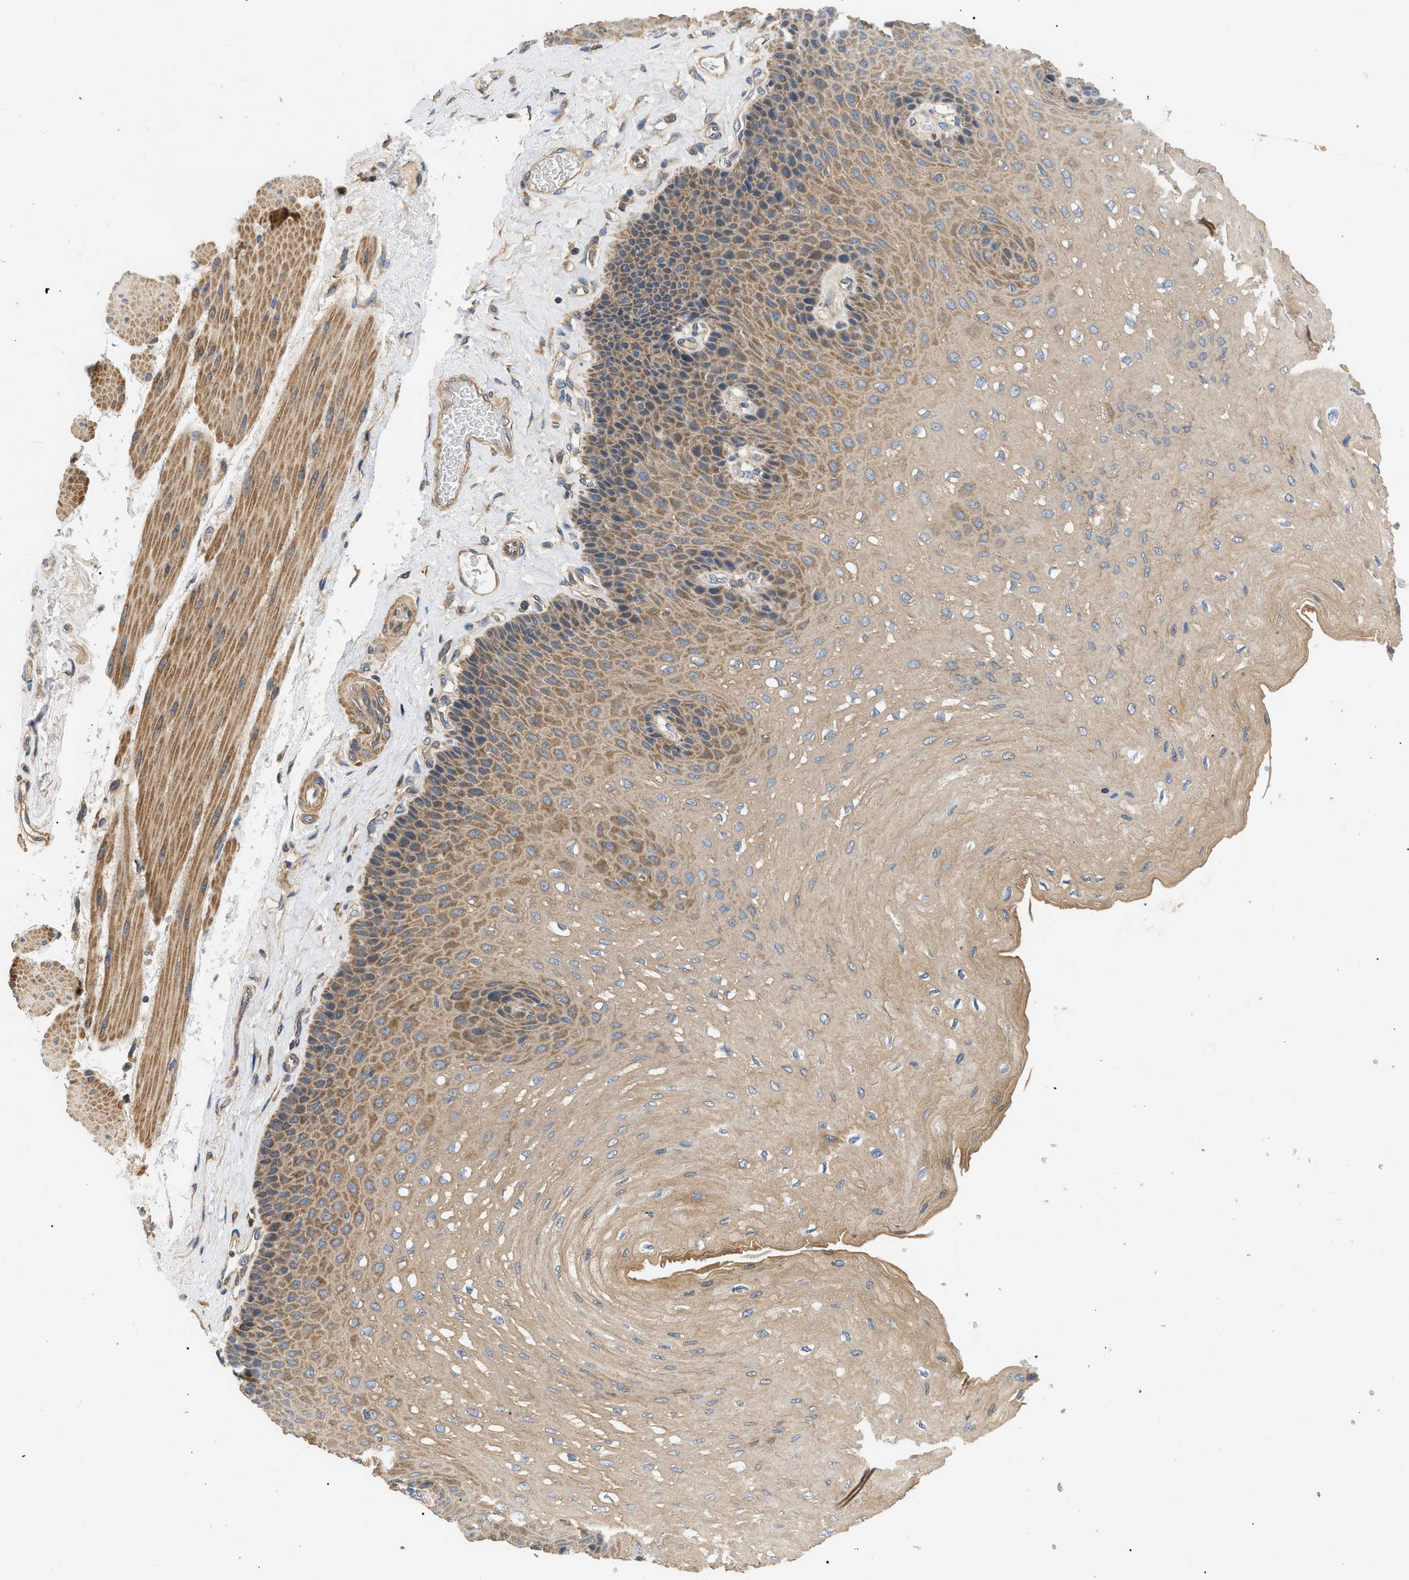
{"staining": {"intensity": "moderate", "quantity": ">75%", "location": "cytoplasmic/membranous"}, "tissue": "esophagus", "cell_type": "Squamous epithelial cells", "image_type": "normal", "snomed": [{"axis": "morphology", "description": "Normal tissue, NOS"}, {"axis": "topography", "description": "Esophagus"}], "caption": "The immunohistochemical stain shows moderate cytoplasmic/membranous staining in squamous epithelial cells of benign esophagus.", "gene": "PPM1B", "patient": {"sex": "female", "age": 72}}